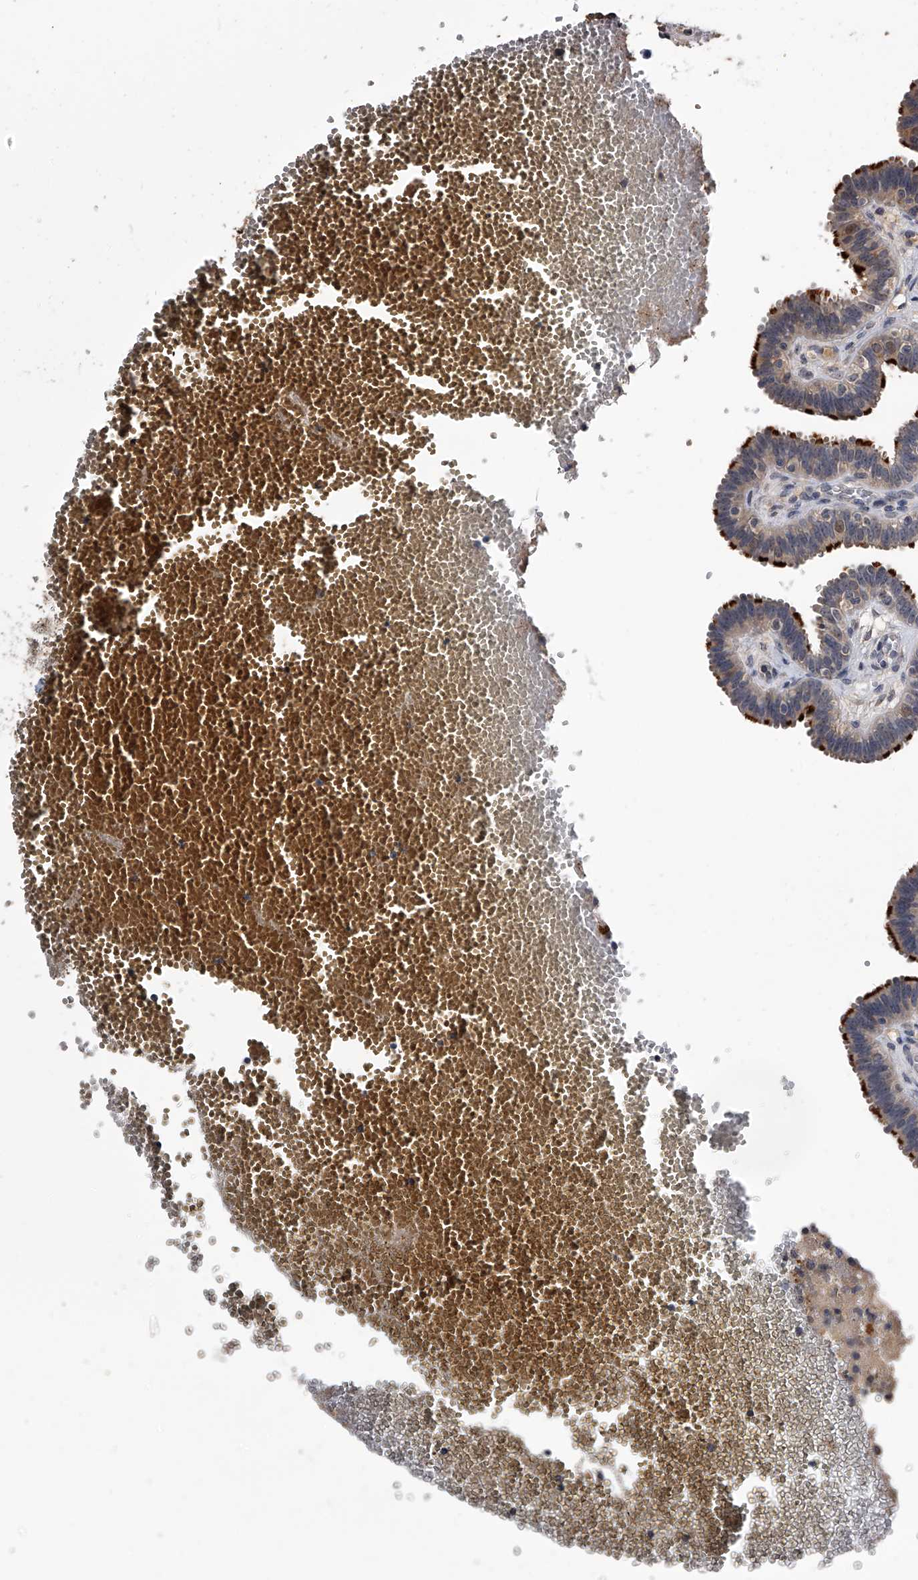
{"staining": {"intensity": "strong", "quantity": "25%-75%", "location": "cytoplasmic/membranous"}, "tissue": "fallopian tube", "cell_type": "Glandular cells", "image_type": "normal", "snomed": [{"axis": "morphology", "description": "Normal tissue, NOS"}, {"axis": "topography", "description": "Fallopian tube"}, {"axis": "topography", "description": "Placenta"}], "caption": "Immunohistochemistry (IHC) of unremarkable fallopian tube demonstrates high levels of strong cytoplasmic/membranous positivity in about 25%-75% of glandular cells.", "gene": "EFCAB7", "patient": {"sex": "female", "age": 32}}